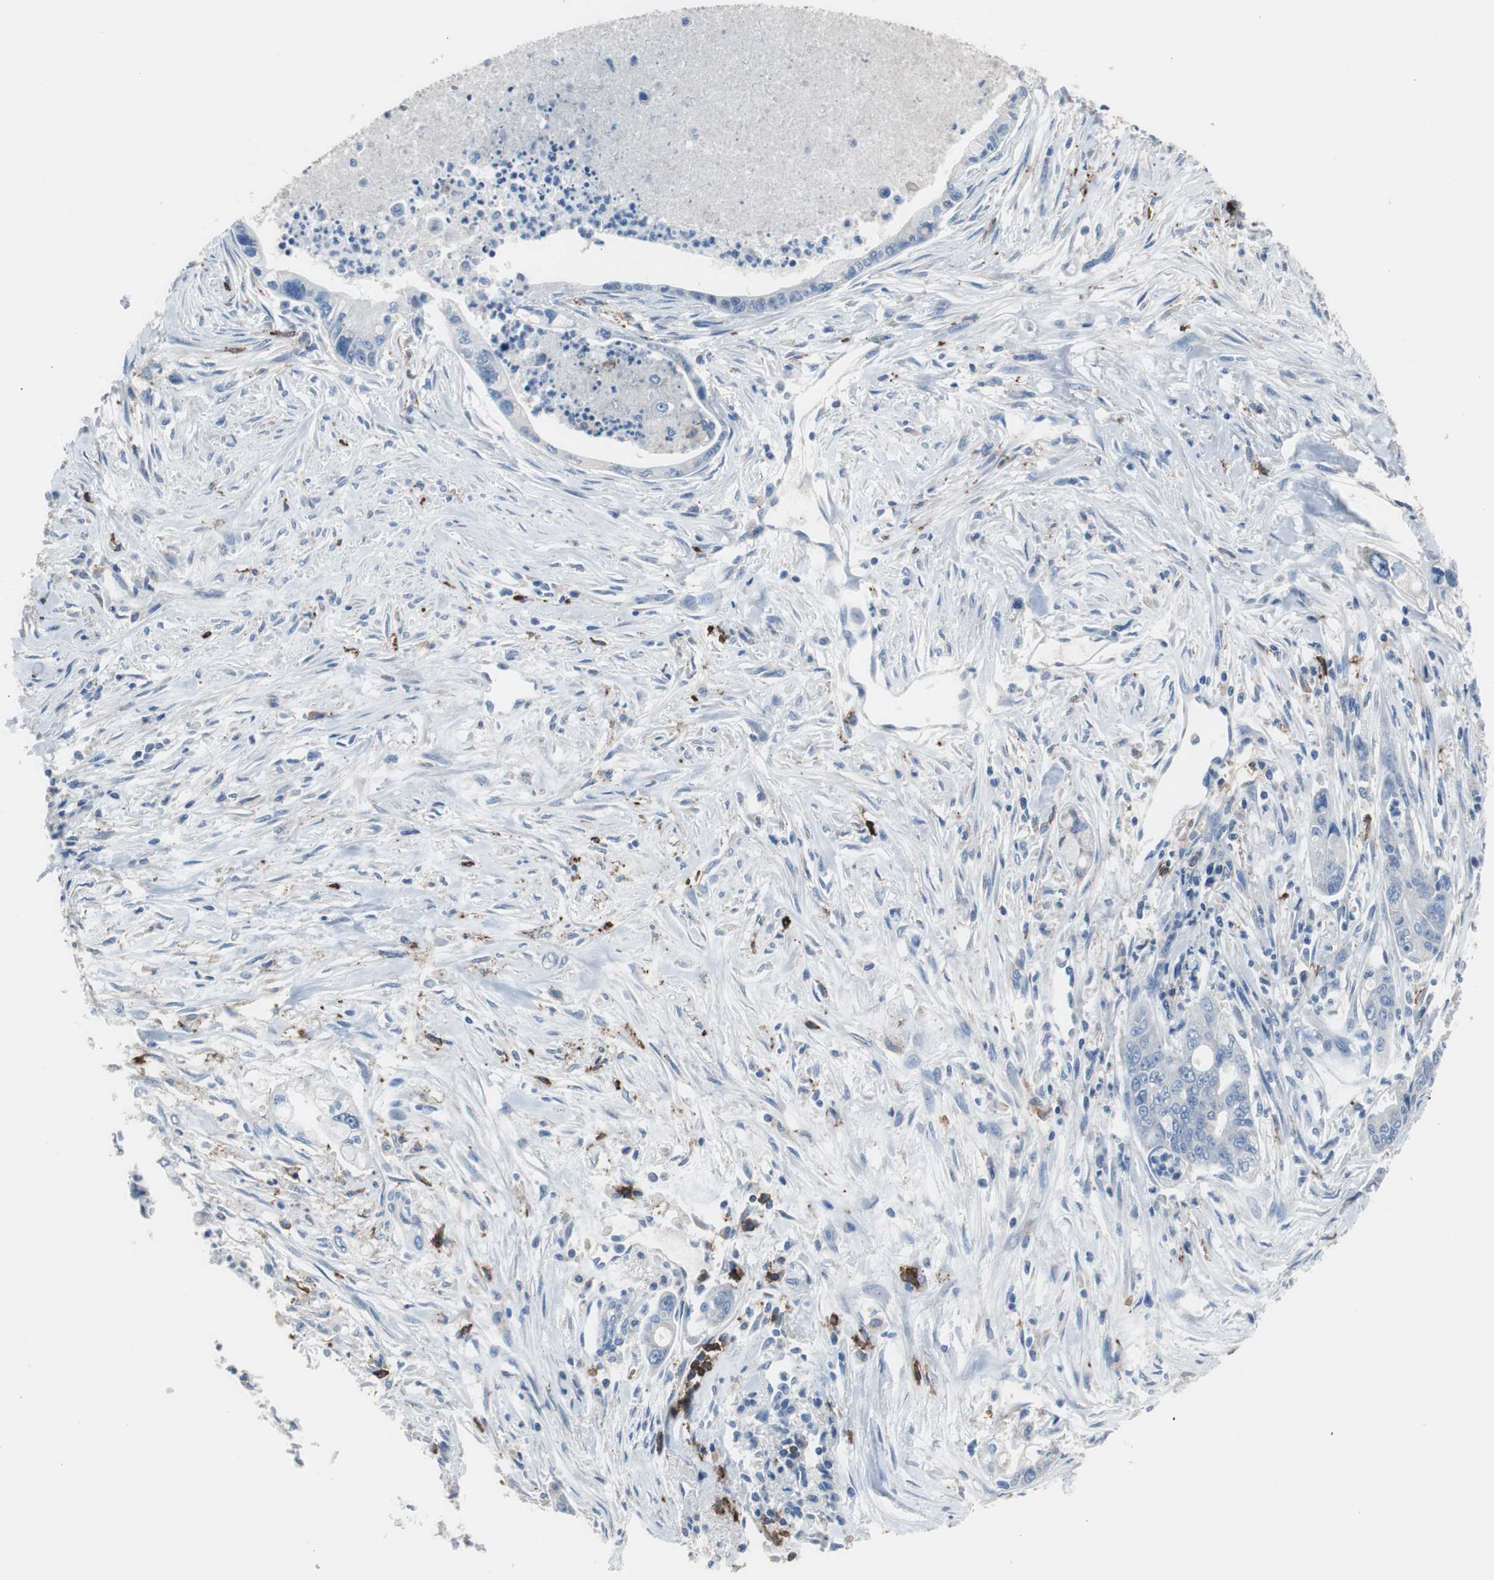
{"staining": {"intensity": "negative", "quantity": "none", "location": "none"}, "tissue": "pancreatic cancer", "cell_type": "Tumor cells", "image_type": "cancer", "snomed": [{"axis": "morphology", "description": "Adenocarcinoma, NOS"}, {"axis": "topography", "description": "Pancreas"}], "caption": "Adenocarcinoma (pancreatic) was stained to show a protein in brown. There is no significant expression in tumor cells.", "gene": "FCGR2B", "patient": {"sex": "male", "age": 70}}